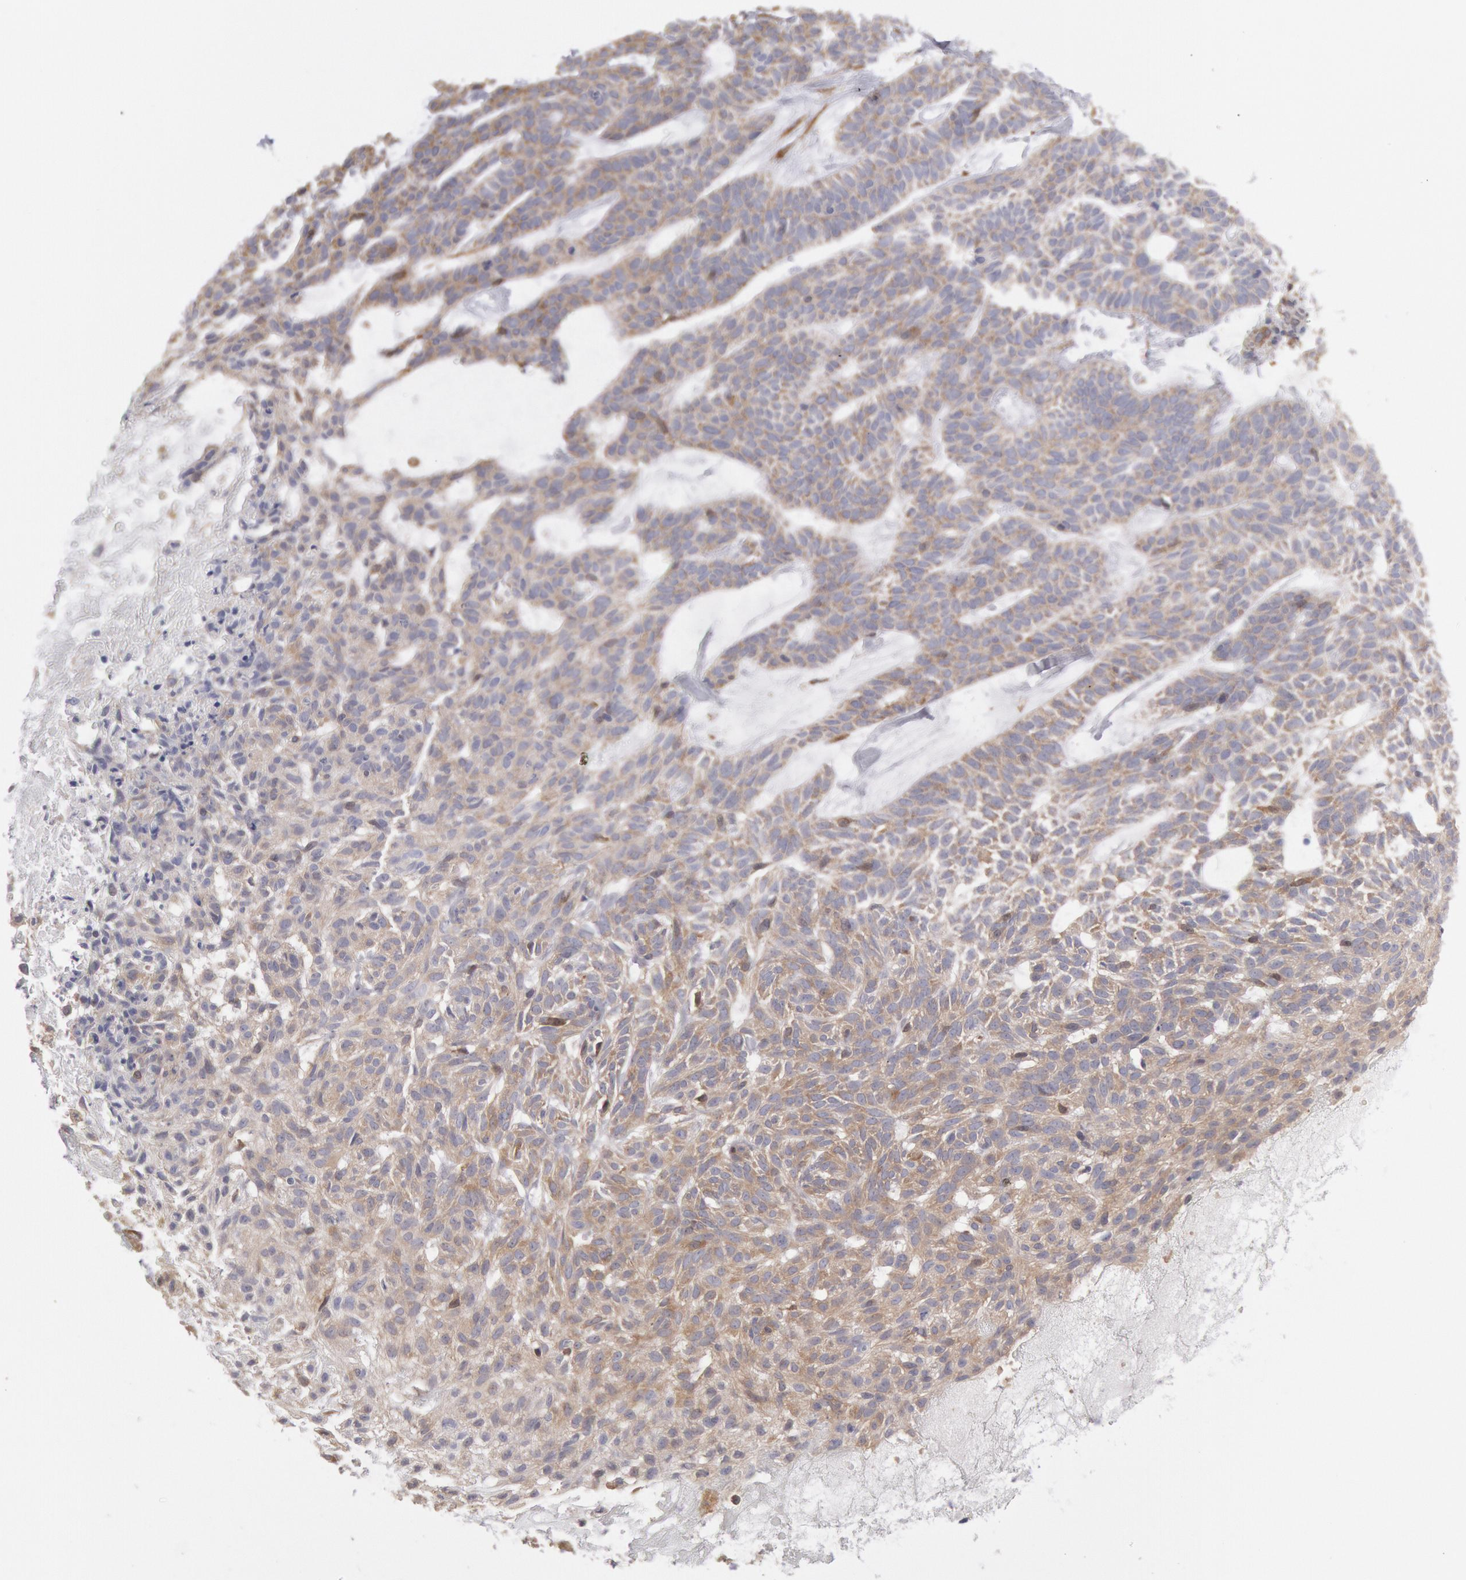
{"staining": {"intensity": "weak", "quantity": "25%-75%", "location": "cytoplasmic/membranous"}, "tissue": "skin cancer", "cell_type": "Tumor cells", "image_type": "cancer", "snomed": [{"axis": "morphology", "description": "Basal cell carcinoma"}, {"axis": "topography", "description": "Skin"}], "caption": "Tumor cells display low levels of weak cytoplasmic/membranous expression in about 25%-75% of cells in skin cancer. The staining was performed using DAB (3,3'-diaminobenzidine) to visualize the protein expression in brown, while the nuclei were stained in blue with hematoxylin (Magnification: 20x).", "gene": "CCDC50", "patient": {"sex": "male", "age": 75}}